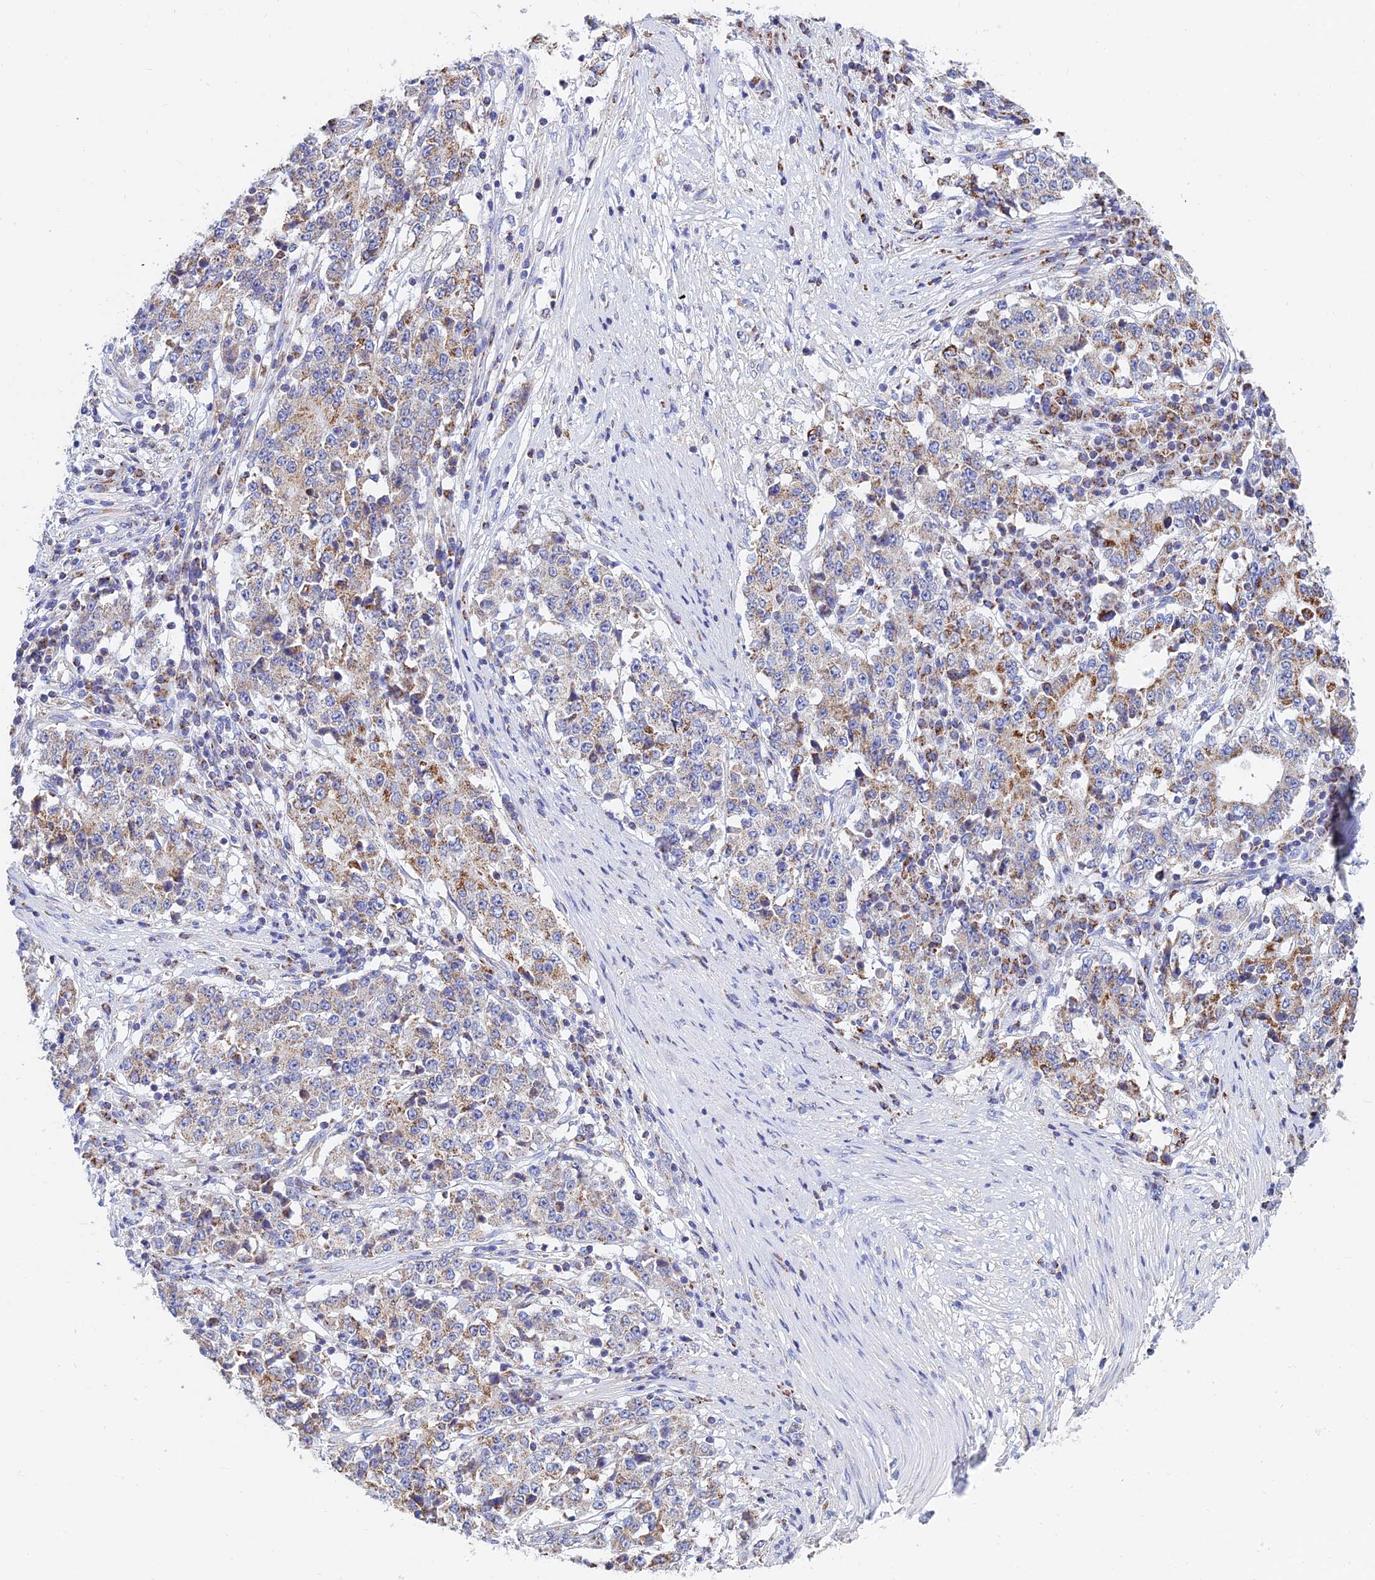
{"staining": {"intensity": "moderate", "quantity": "<25%", "location": "cytoplasmic/membranous"}, "tissue": "stomach cancer", "cell_type": "Tumor cells", "image_type": "cancer", "snomed": [{"axis": "morphology", "description": "Adenocarcinoma, NOS"}, {"axis": "topography", "description": "Stomach"}], "caption": "Moderate cytoplasmic/membranous positivity for a protein is appreciated in approximately <25% of tumor cells of stomach adenocarcinoma using IHC.", "gene": "MGST1", "patient": {"sex": "male", "age": 59}}